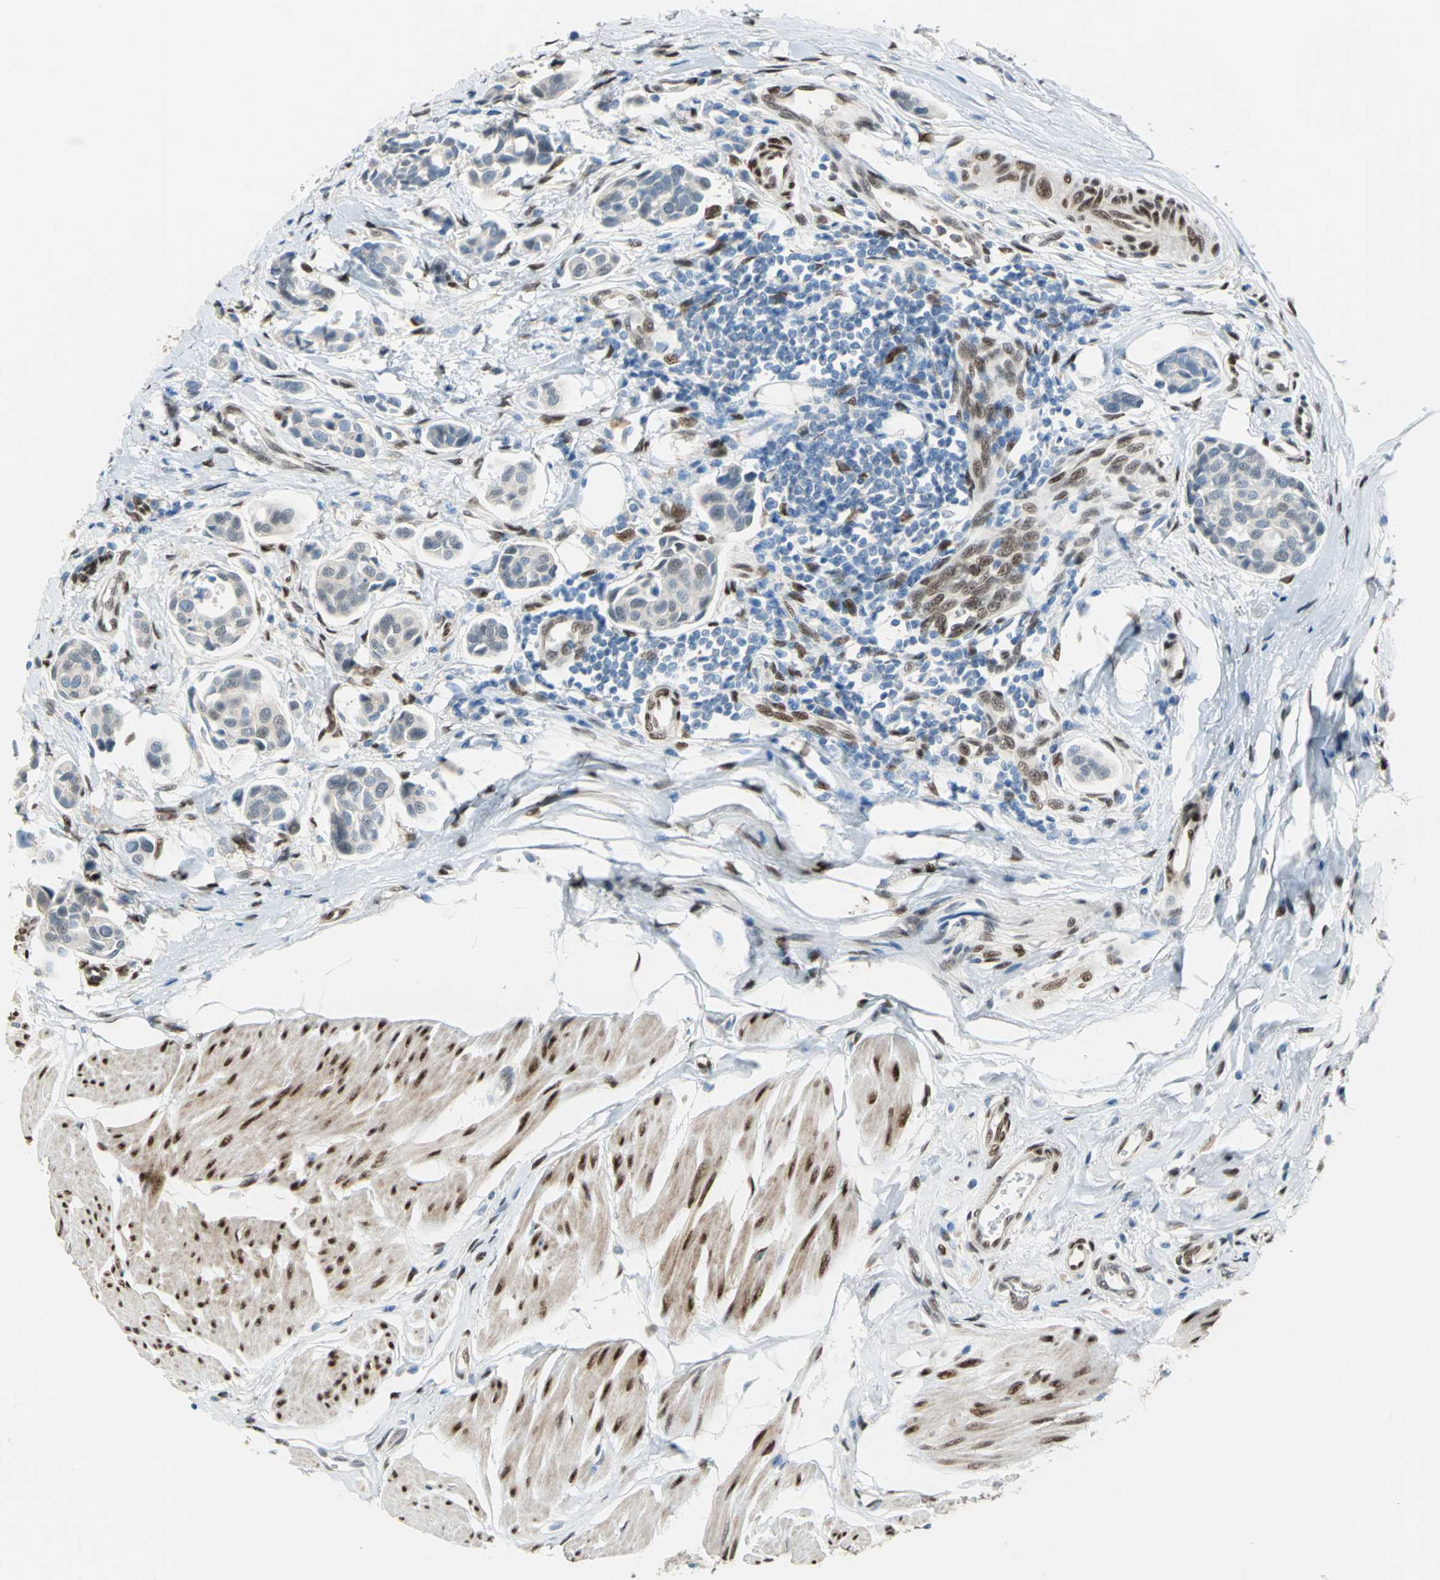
{"staining": {"intensity": "moderate", "quantity": "<25%", "location": "cytoplasmic/membranous,nuclear"}, "tissue": "urothelial cancer", "cell_type": "Tumor cells", "image_type": "cancer", "snomed": [{"axis": "morphology", "description": "Urothelial carcinoma, High grade"}, {"axis": "topography", "description": "Urinary bladder"}], "caption": "Human urothelial cancer stained for a protein (brown) displays moderate cytoplasmic/membranous and nuclear positive expression in approximately <25% of tumor cells.", "gene": "RBFOX2", "patient": {"sex": "male", "age": 78}}